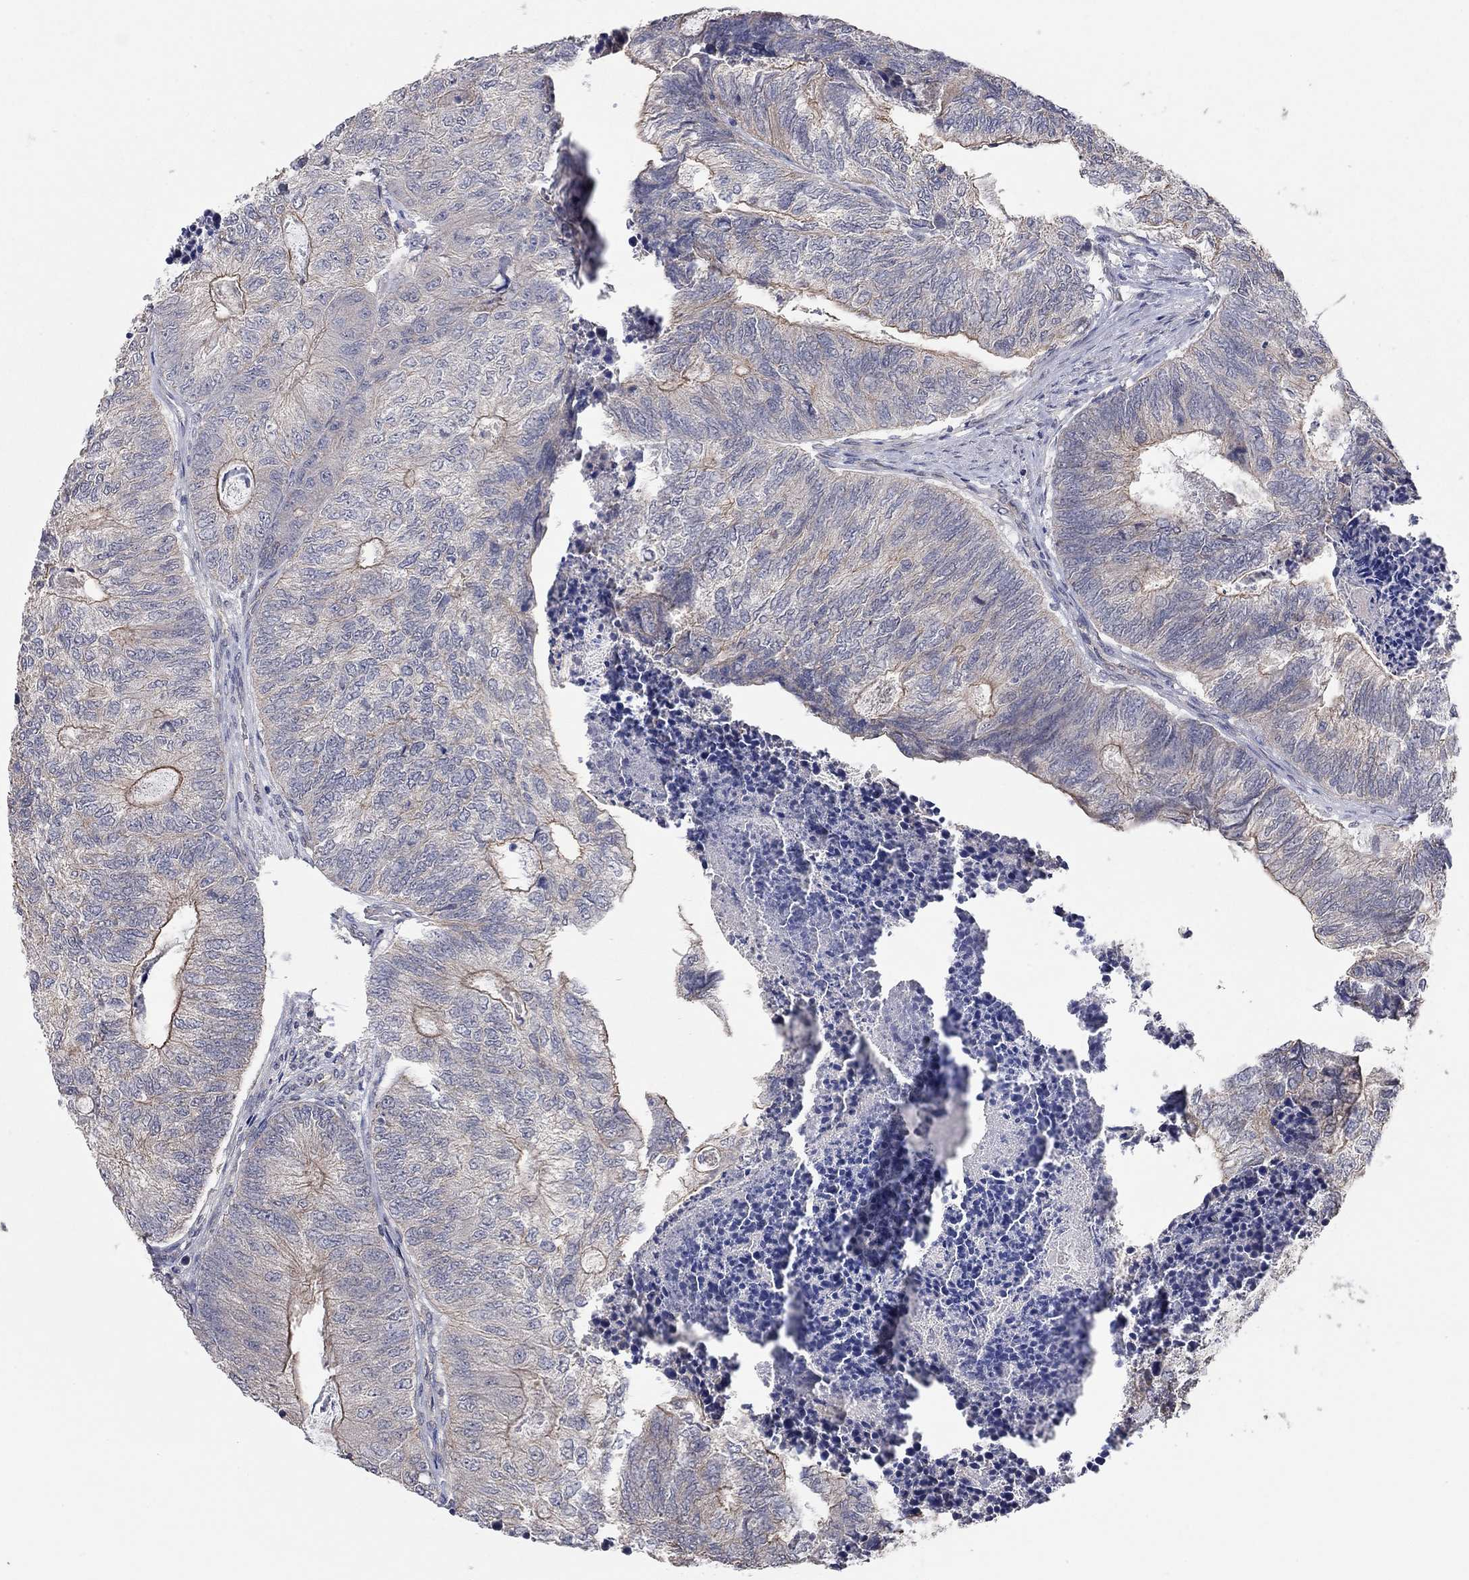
{"staining": {"intensity": "strong", "quantity": "25%-75%", "location": "cytoplasmic/membranous"}, "tissue": "colorectal cancer", "cell_type": "Tumor cells", "image_type": "cancer", "snomed": [{"axis": "morphology", "description": "Adenocarcinoma, NOS"}, {"axis": "topography", "description": "Colon"}], "caption": "Colorectal adenocarcinoma stained with DAB immunohistochemistry (IHC) demonstrates high levels of strong cytoplasmic/membranous staining in approximately 25%-75% of tumor cells.", "gene": "WASF3", "patient": {"sex": "female", "age": 67}}